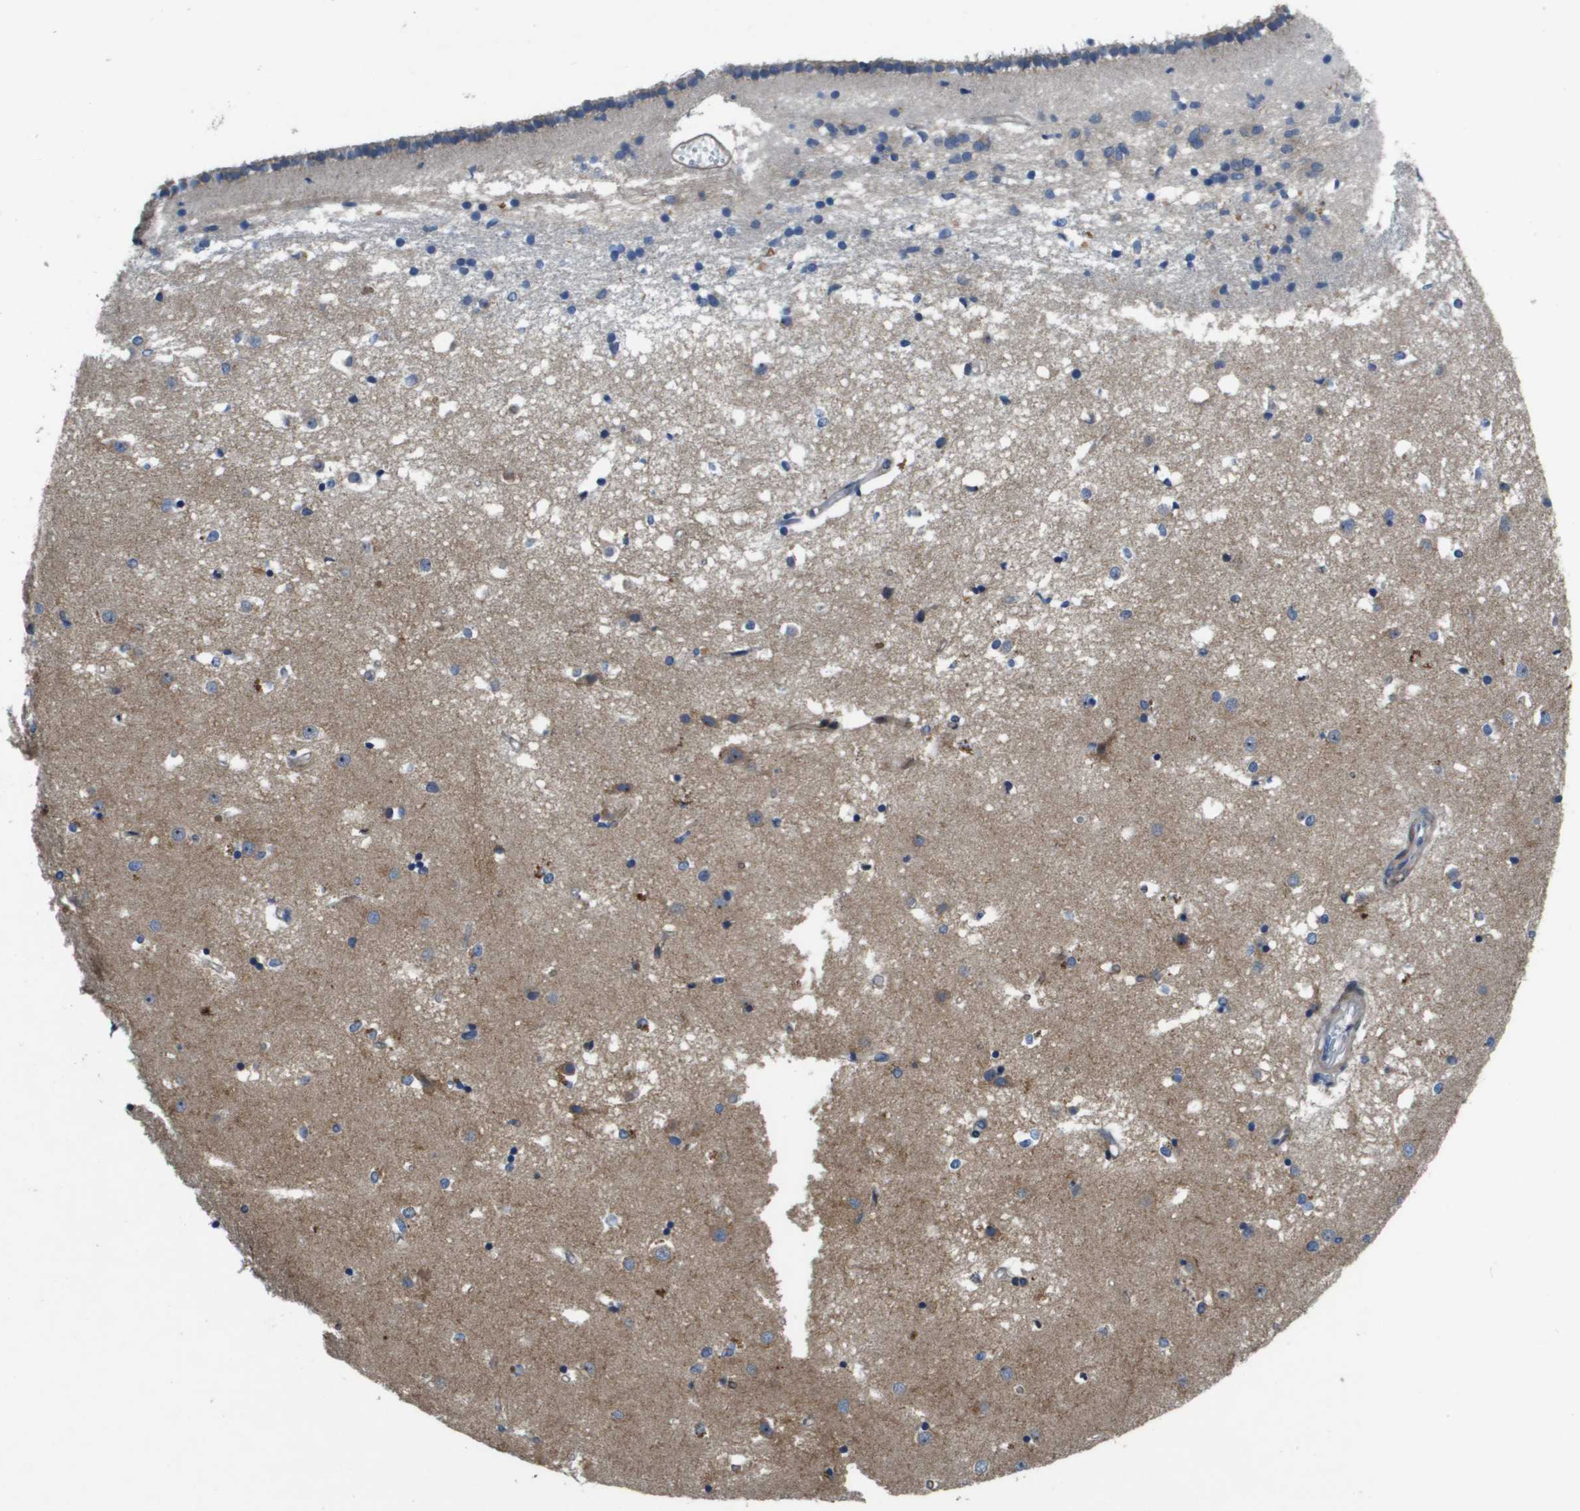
{"staining": {"intensity": "moderate", "quantity": "25%-75%", "location": "cytoplasmic/membranous"}, "tissue": "caudate", "cell_type": "Glial cells", "image_type": "normal", "snomed": [{"axis": "morphology", "description": "Normal tissue, NOS"}, {"axis": "topography", "description": "Lateral ventricle wall"}], "caption": "Glial cells demonstrate moderate cytoplasmic/membranous expression in about 25%-75% of cells in normal caudate. Nuclei are stained in blue.", "gene": "SCN4B", "patient": {"sex": "male", "age": 45}}